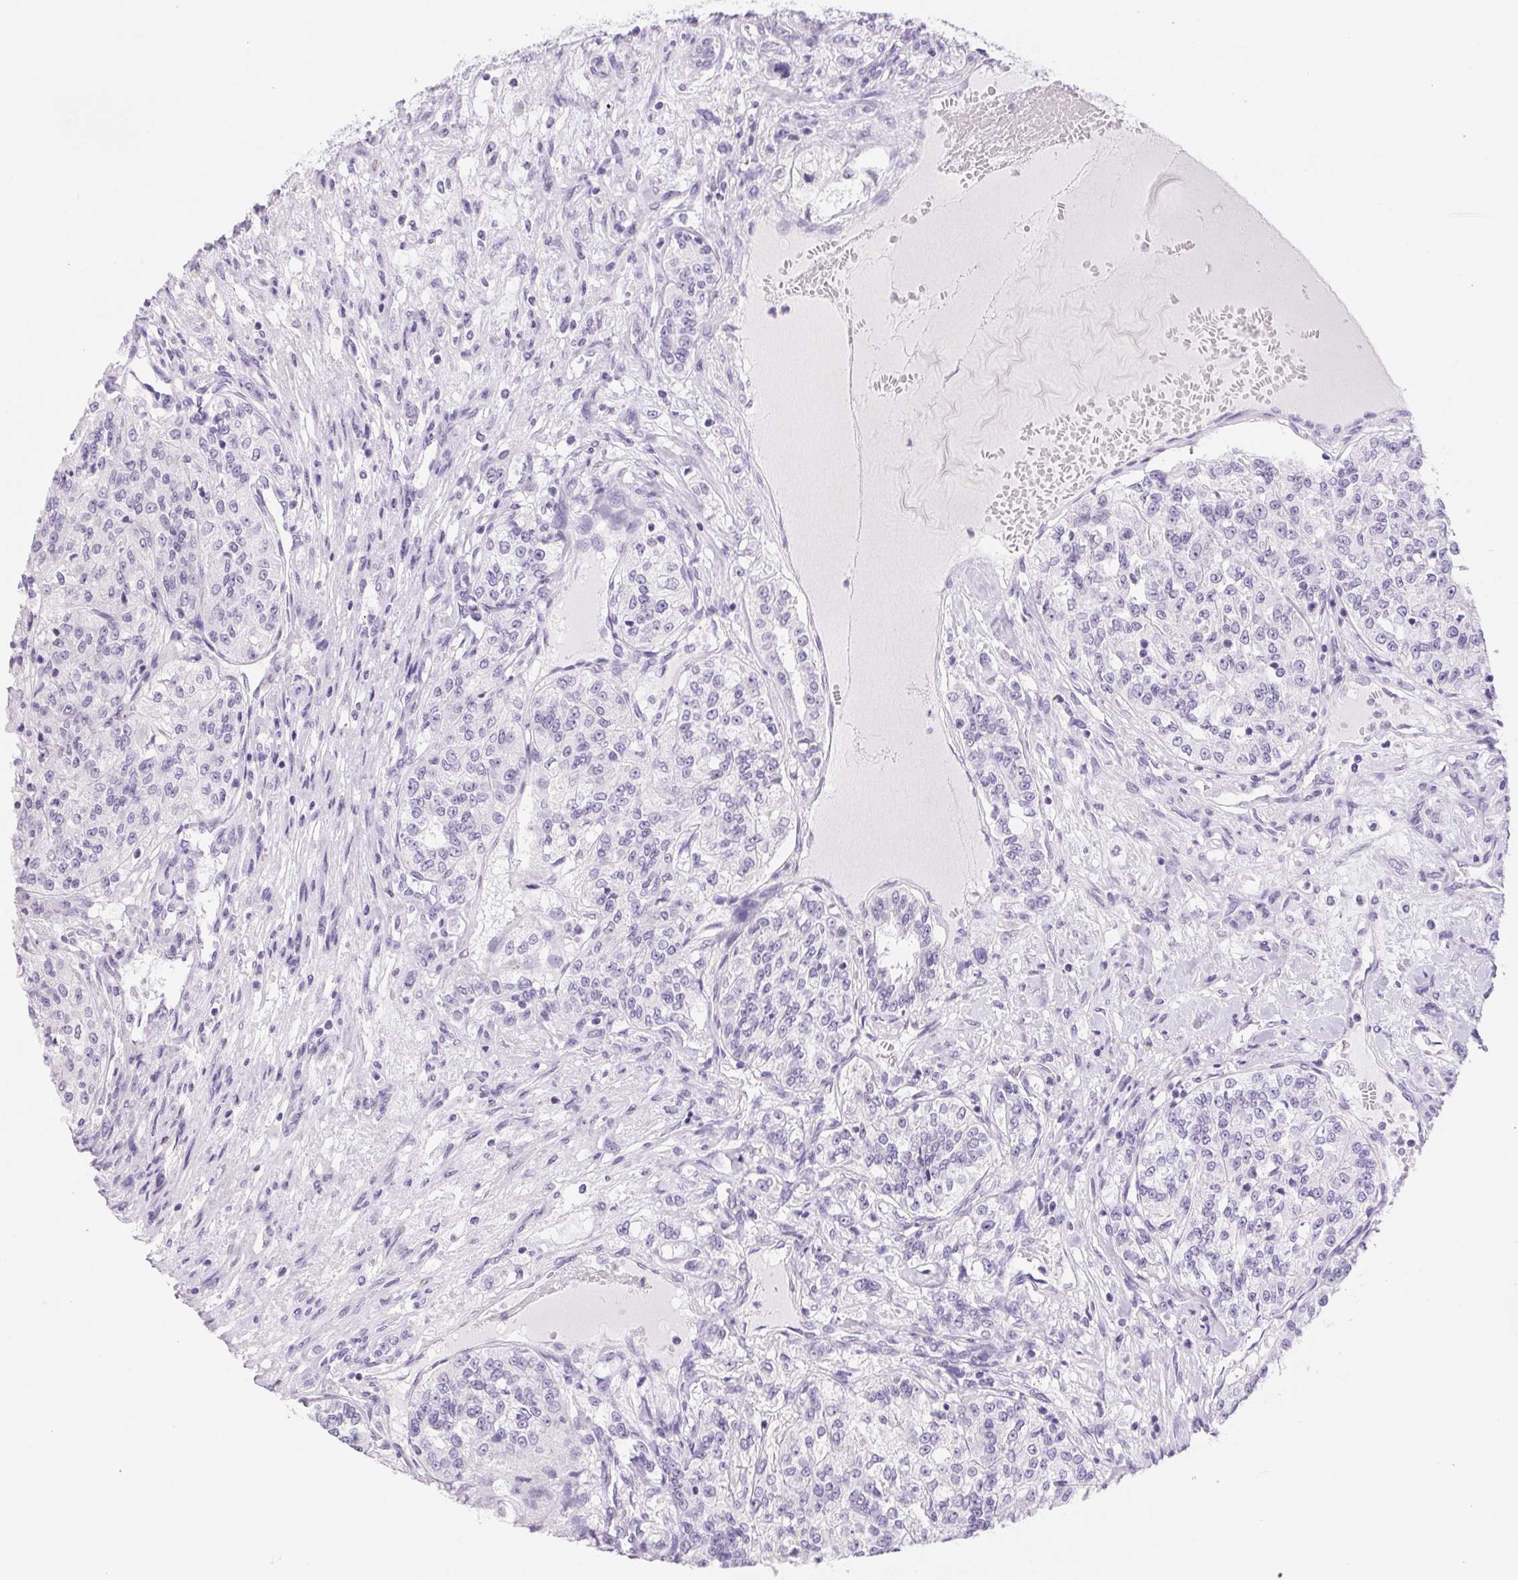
{"staining": {"intensity": "negative", "quantity": "none", "location": "none"}, "tissue": "renal cancer", "cell_type": "Tumor cells", "image_type": "cancer", "snomed": [{"axis": "morphology", "description": "Adenocarcinoma, NOS"}, {"axis": "topography", "description": "Kidney"}], "caption": "IHC histopathology image of renal cancer (adenocarcinoma) stained for a protein (brown), which exhibits no positivity in tumor cells. The staining is performed using DAB (3,3'-diaminobenzidine) brown chromogen with nuclei counter-stained in using hematoxylin.", "gene": "ASGR2", "patient": {"sex": "female", "age": 63}}